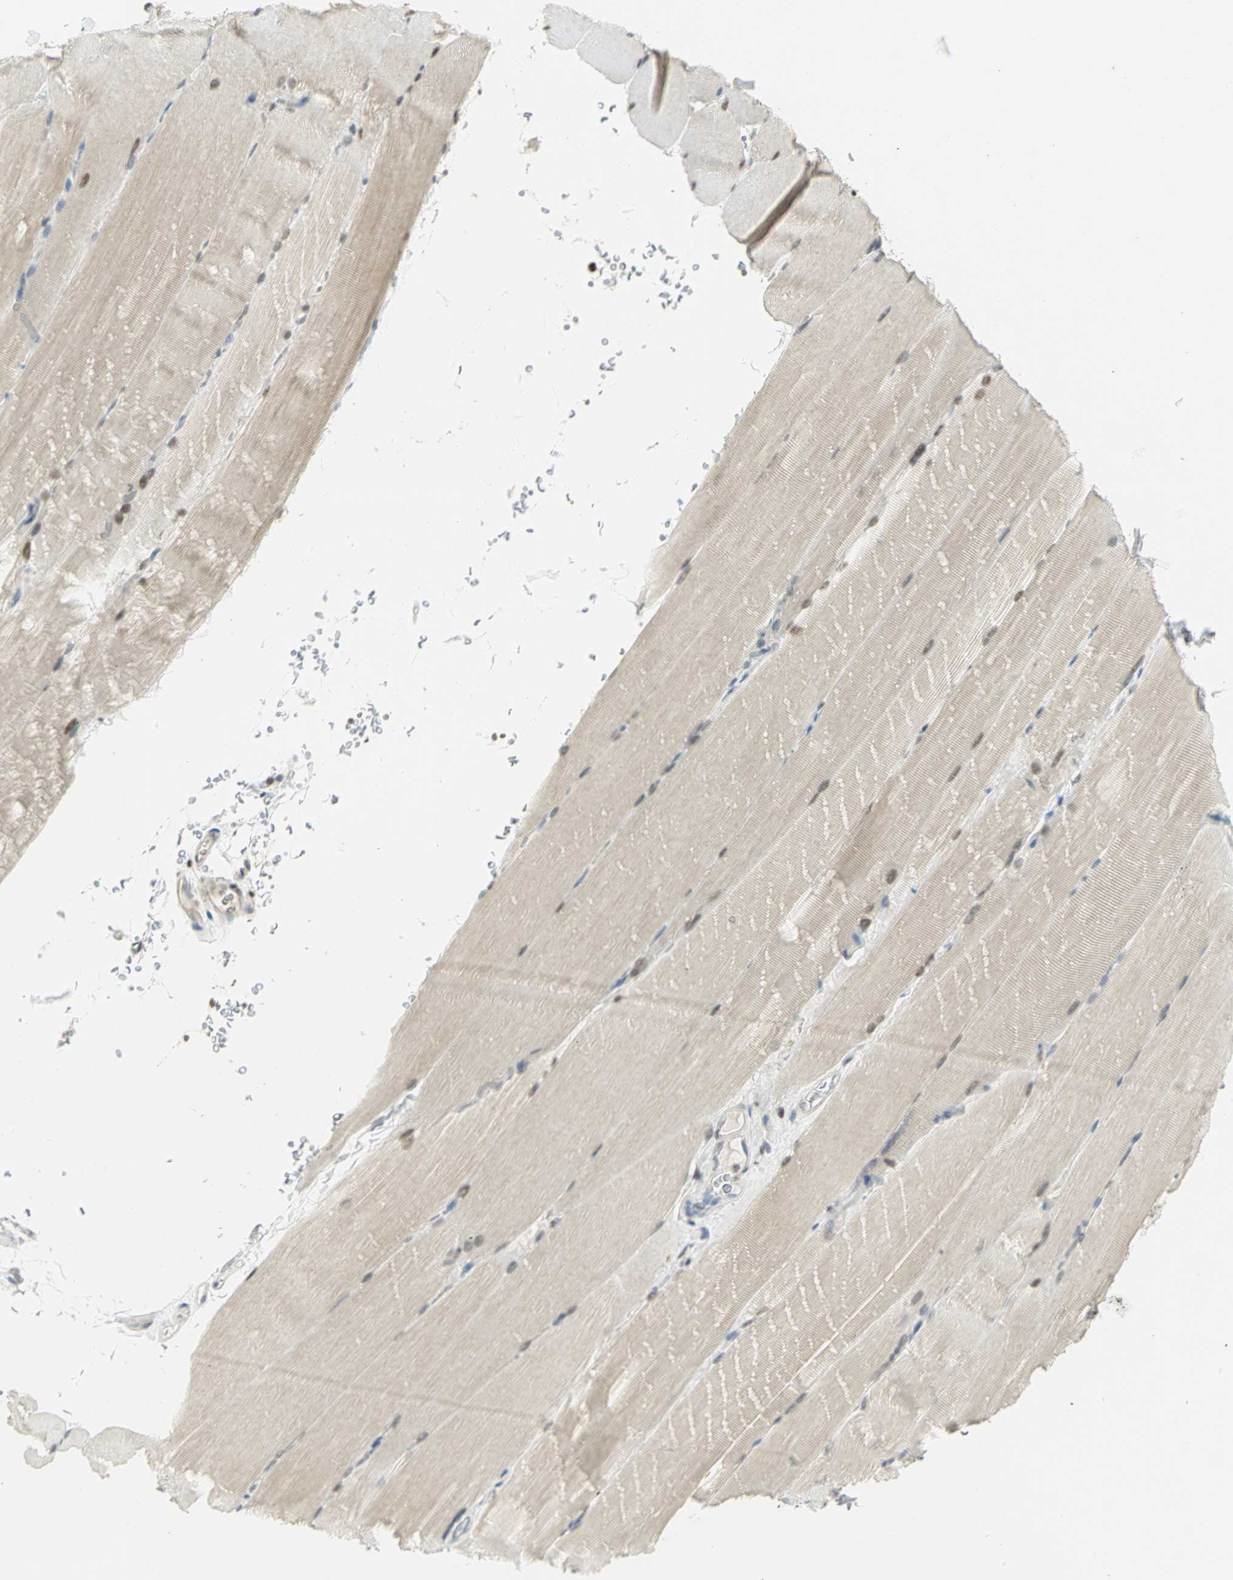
{"staining": {"intensity": "weak", "quantity": ">75%", "location": "cytoplasmic/membranous"}, "tissue": "skeletal muscle", "cell_type": "Myocytes", "image_type": "normal", "snomed": [{"axis": "morphology", "description": "Normal tissue, NOS"}, {"axis": "topography", "description": "Skeletal muscle"}, {"axis": "topography", "description": "Parathyroid gland"}], "caption": "DAB (3,3'-diaminobenzidine) immunohistochemical staining of normal human skeletal muscle demonstrates weak cytoplasmic/membranous protein positivity in approximately >75% of myocytes. The staining is performed using DAB (3,3'-diaminobenzidine) brown chromogen to label protein expression. The nuclei are counter-stained blue using hematoxylin.", "gene": "BCL6", "patient": {"sex": "female", "age": 37}}